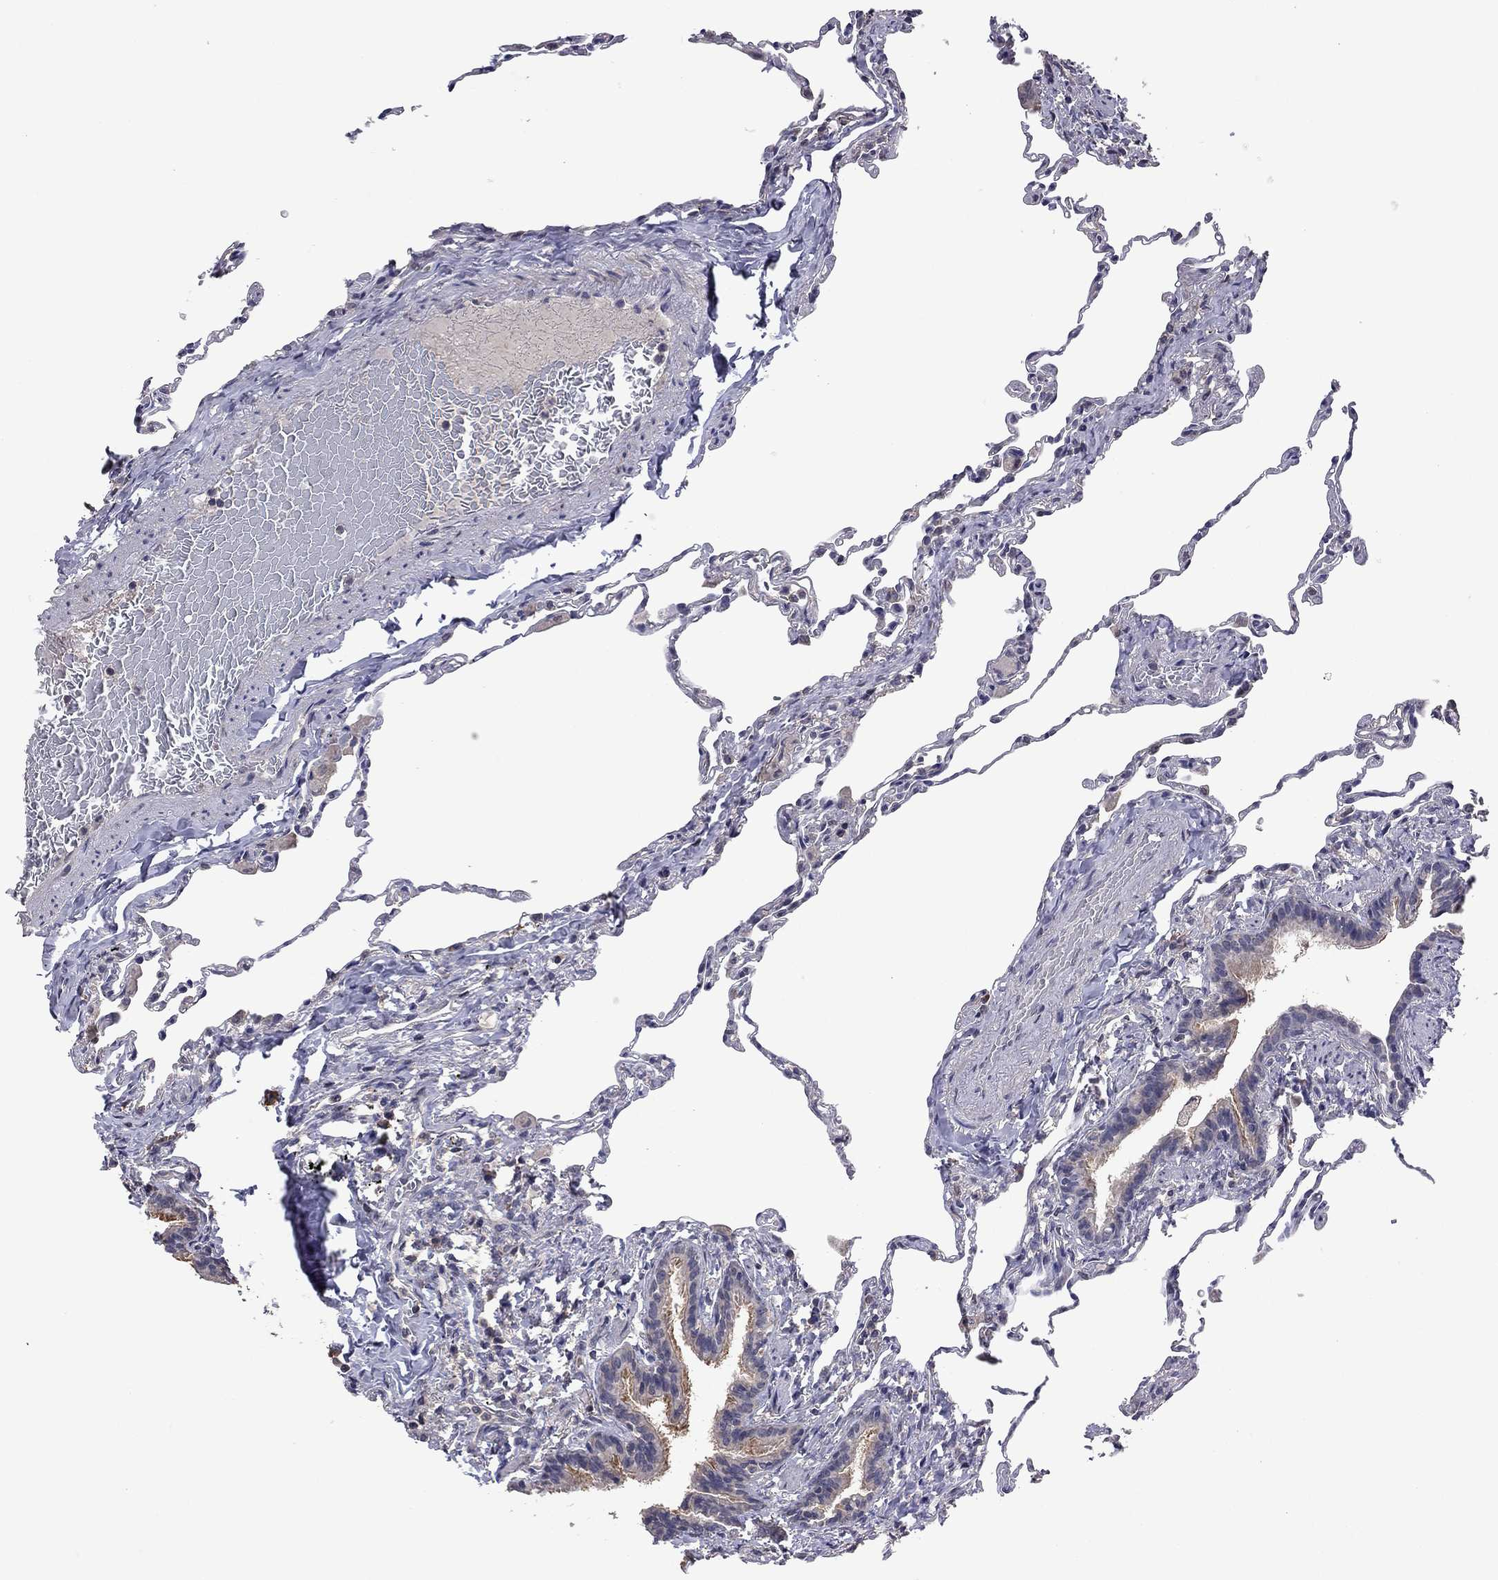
{"staining": {"intensity": "negative", "quantity": "none", "location": "none"}, "tissue": "lung", "cell_type": "Alveolar cells", "image_type": "normal", "snomed": [{"axis": "morphology", "description": "Normal tissue, NOS"}, {"axis": "topography", "description": "Lung"}], "caption": "Protein analysis of benign lung displays no significant positivity in alveolar cells.", "gene": "TSNARE1", "patient": {"sex": "female", "age": 57}}